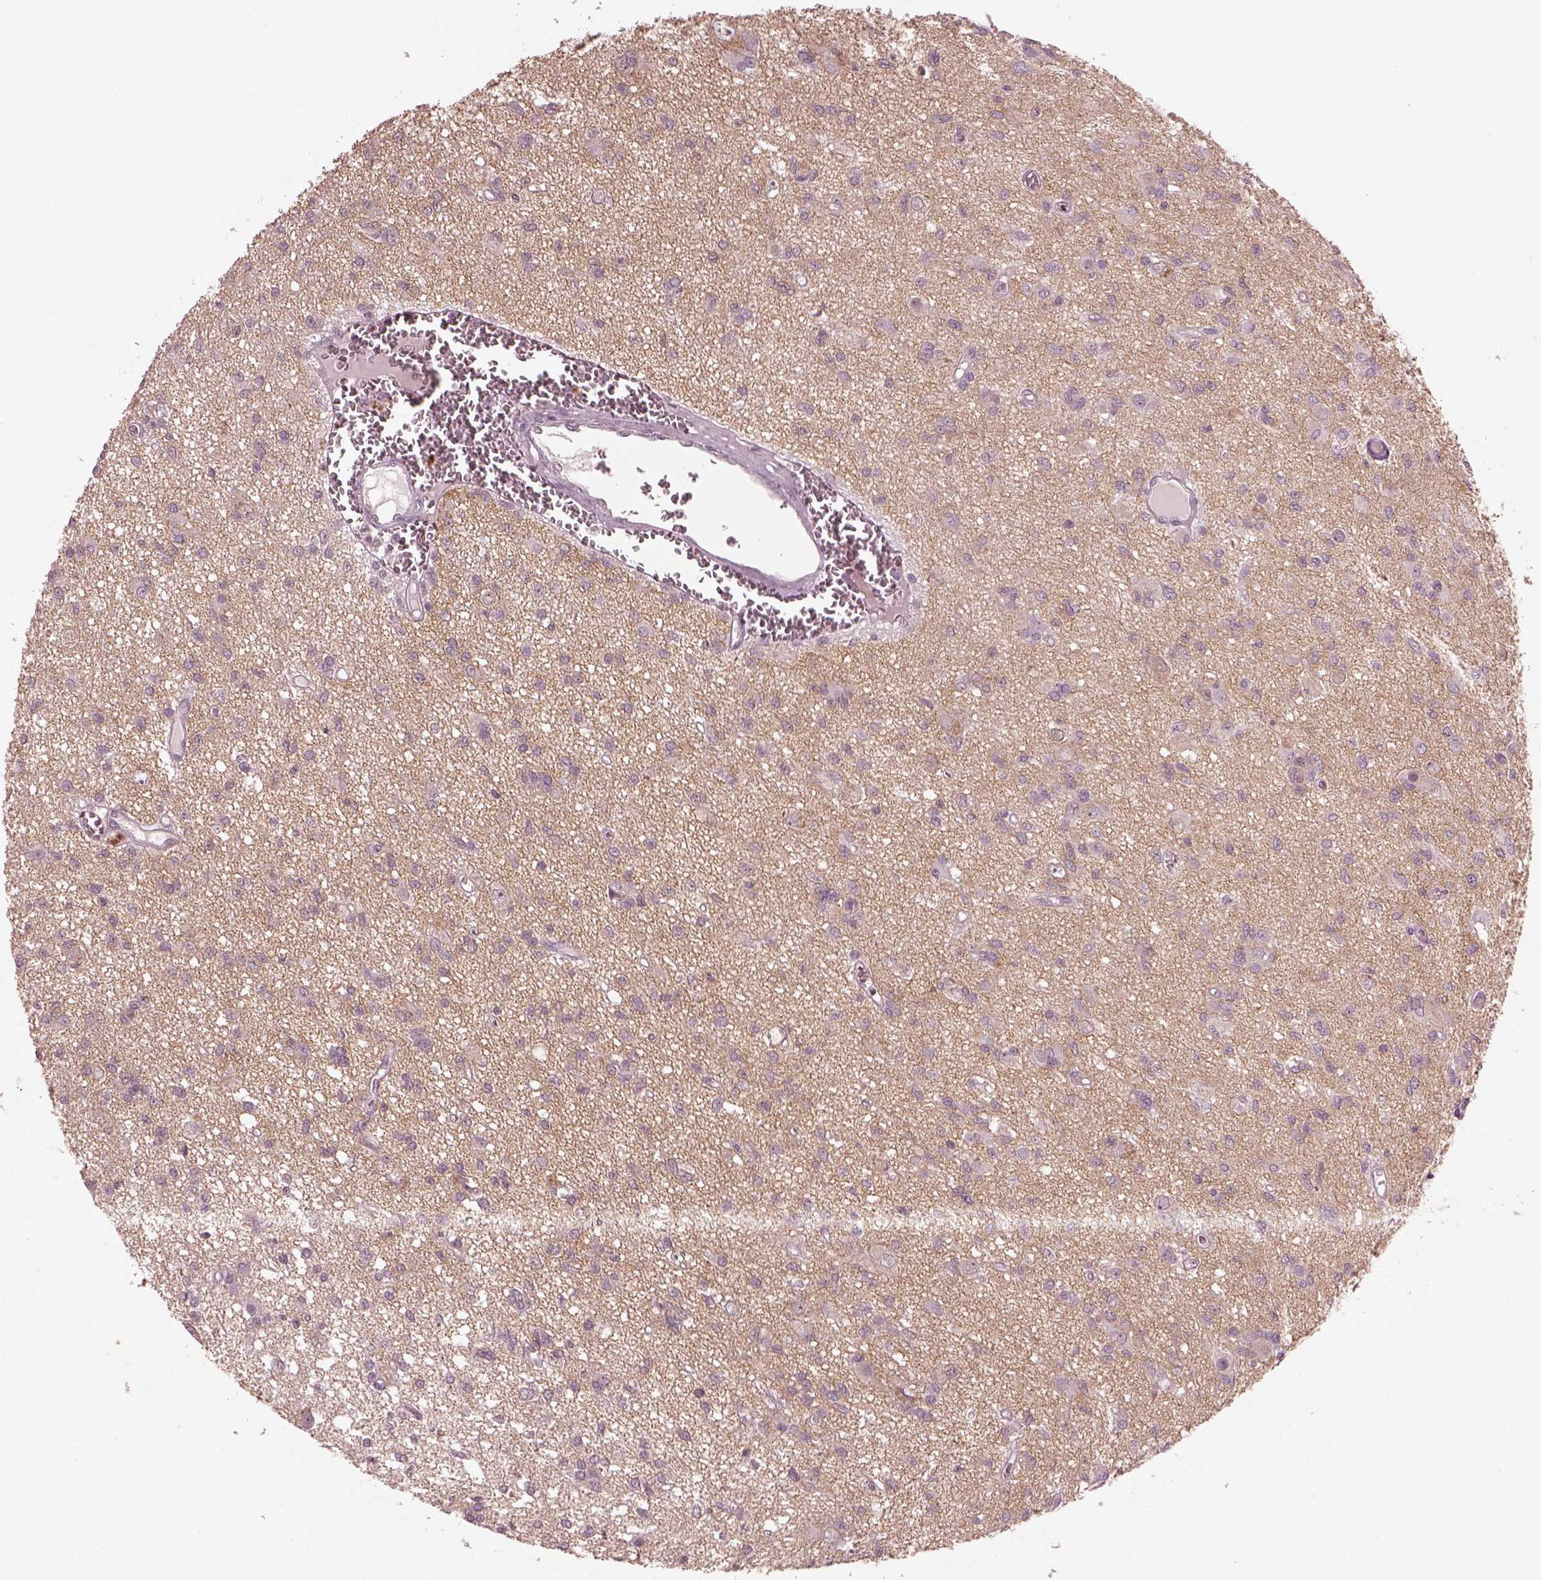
{"staining": {"intensity": "negative", "quantity": "none", "location": "none"}, "tissue": "glioma", "cell_type": "Tumor cells", "image_type": "cancer", "snomed": [{"axis": "morphology", "description": "Glioma, malignant, Low grade"}, {"axis": "topography", "description": "Brain"}], "caption": "Immunohistochemical staining of low-grade glioma (malignant) shows no significant staining in tumor cells. The staining was performed using DAB (3,3'-diaminobenzidine) to visualize the protein expression in brown, while the nuclei were stained in blue with hematoxylin (Magnification: 20x).", "gene": "RGS7", "patient": {"sex": "male", "age": 64}}